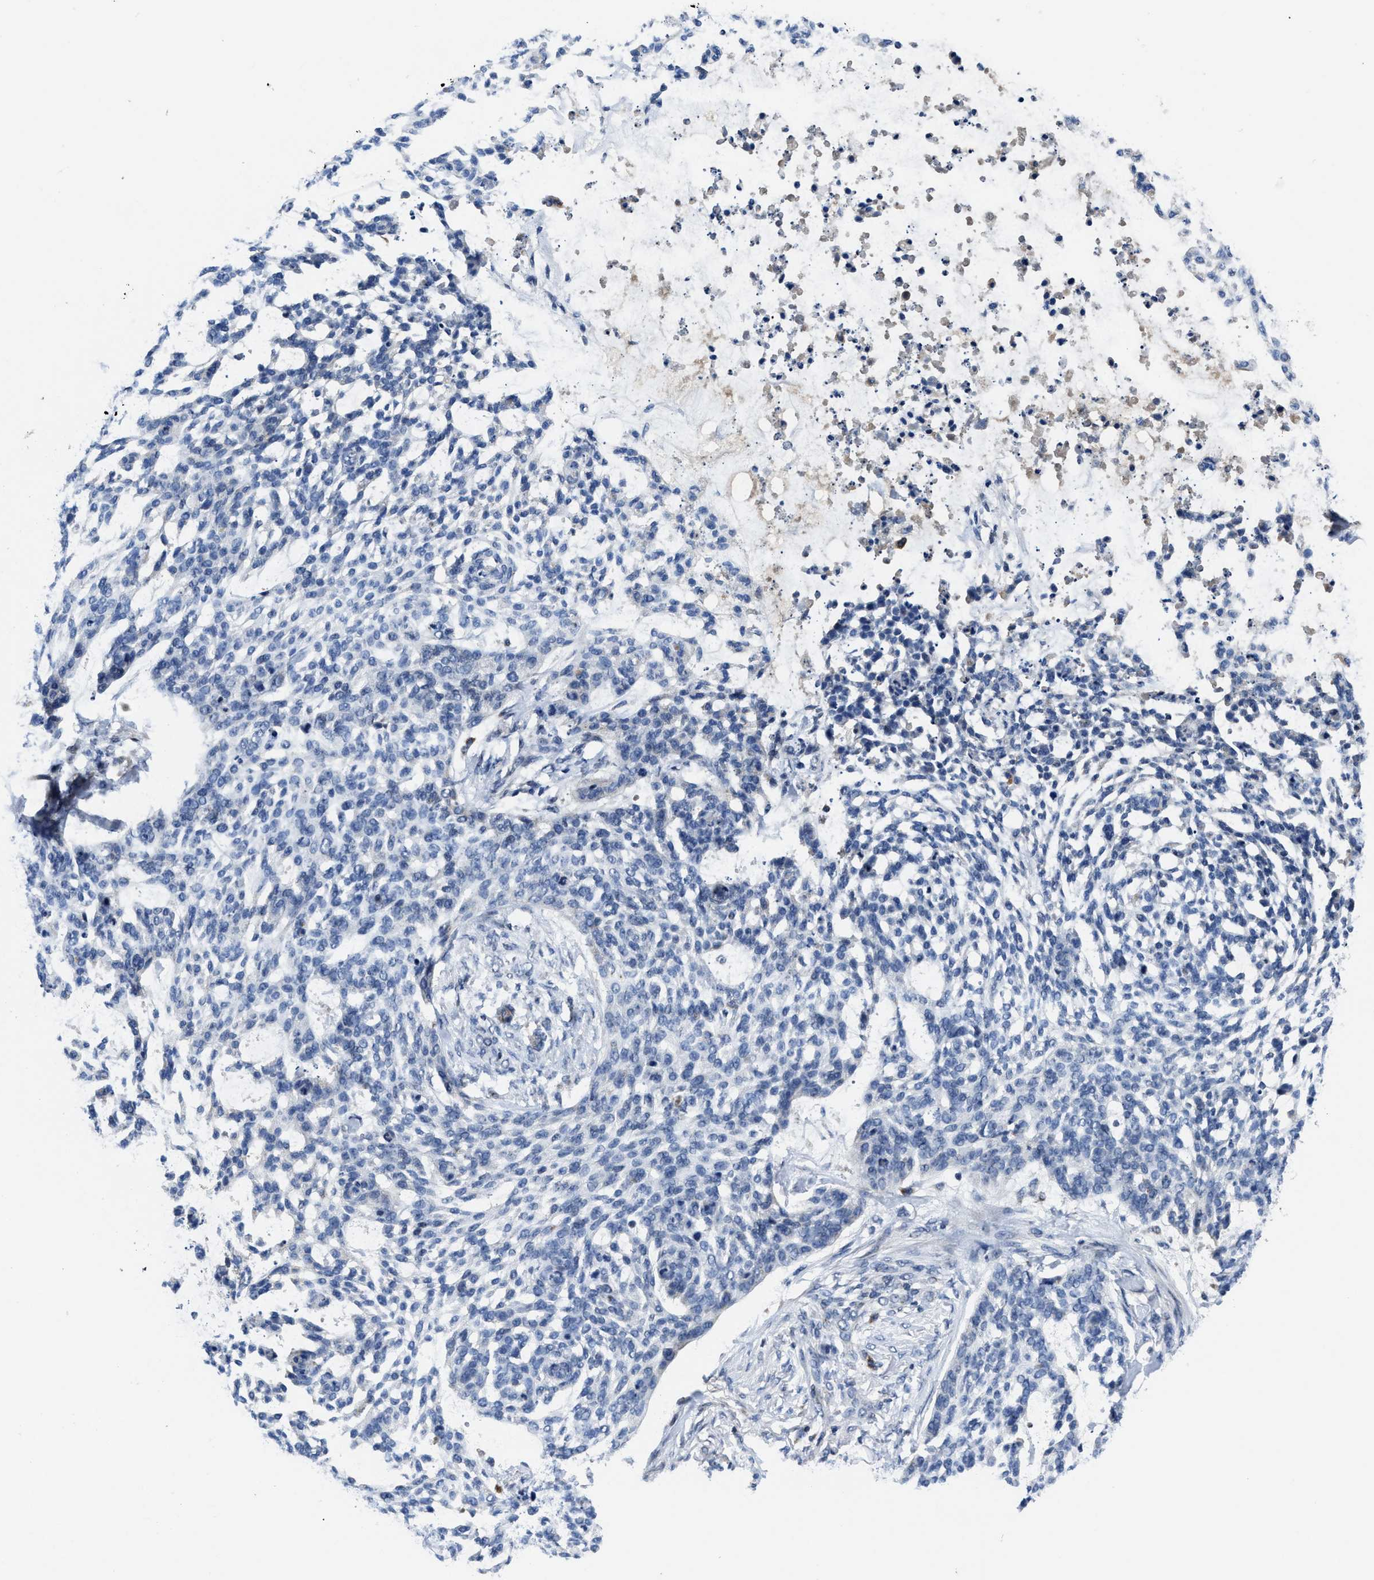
{"staining": {"intensity": "negative", "quantity": "none", "location": "none"}, "tissue": "skin cancer", "cell_type": "Tumor cells", "image_type": "cancer", "snomed": [{"axis": "morphology", "description": "Basal cell carcinoma"}, {"axis": "topography", "description": "Skin"}], "caption": "A high-resolution image shows immunohistochemistry staining of skin basal cell carcinoma, which displays no significant positivity in tumor cells. Brightfield microscopy of immunohistochemistry (IHC) stained with DAB (3,3'-diaminobenzidine) (brown) and hematoxylin (blue), captured at high magnification.", "gene": "CACNA1D", "patient": {"sex": "female", "age": 64}}